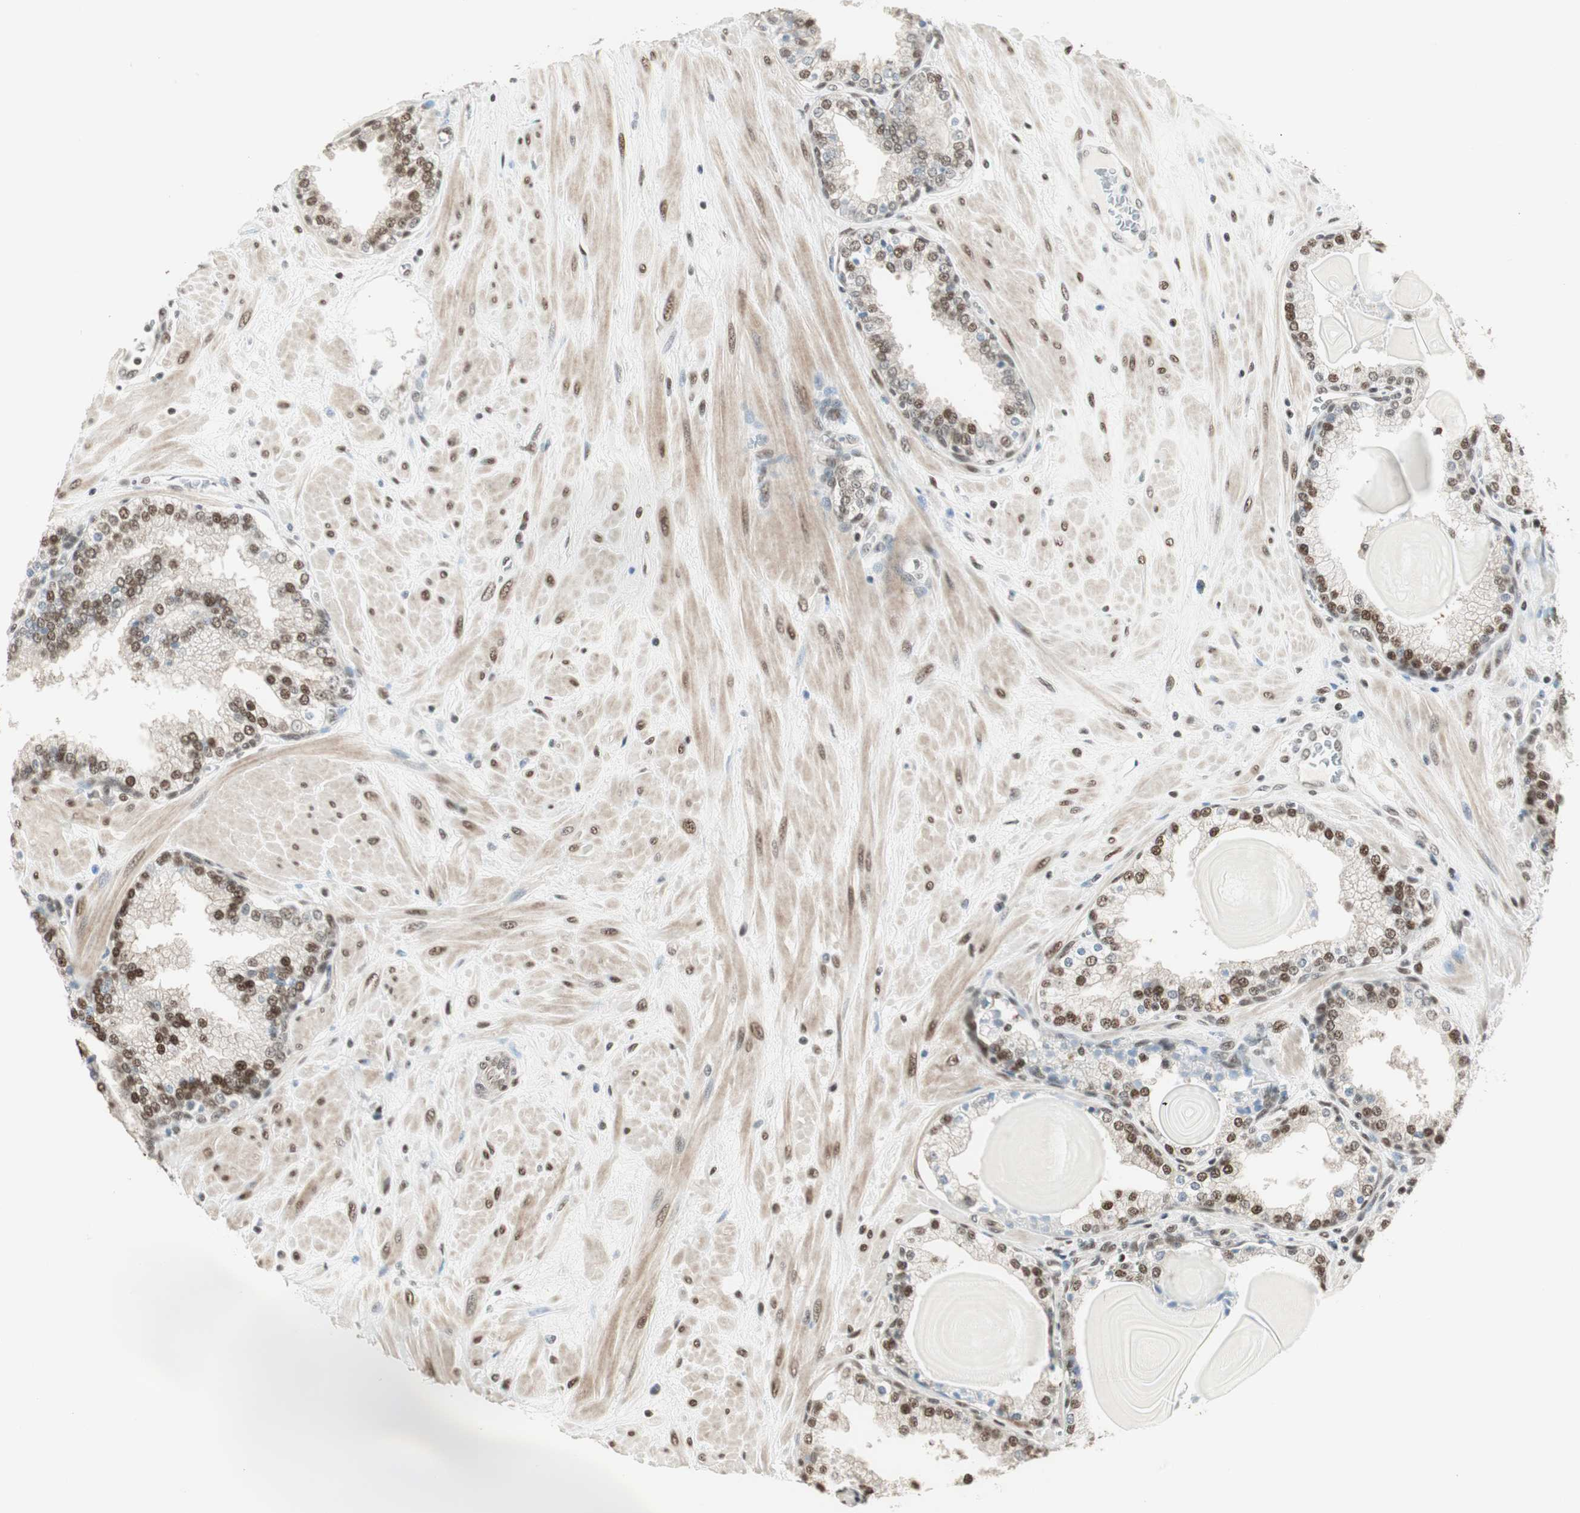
{"staining": {"intensity": "moderate", "quantity": ">75%", "location": "cytoplasmic/membranous,nuclear"}, "tissue": "prostate", "cell_type": "Glandular cells", "image_type": "normal", "snomed": [{"axis": "morphology", "description": "Normal tissue, NOS"}, {"axis": "topography", "description": "Prostate"}], "caption": "Glandular cells exhibit medium levels of moderate cytoplasmic/membranous,nuclear positivity in about >75% of cells in normal prostate.", "gene": "ZBTB17", "patient": {"sex": "male", "age": 51}}